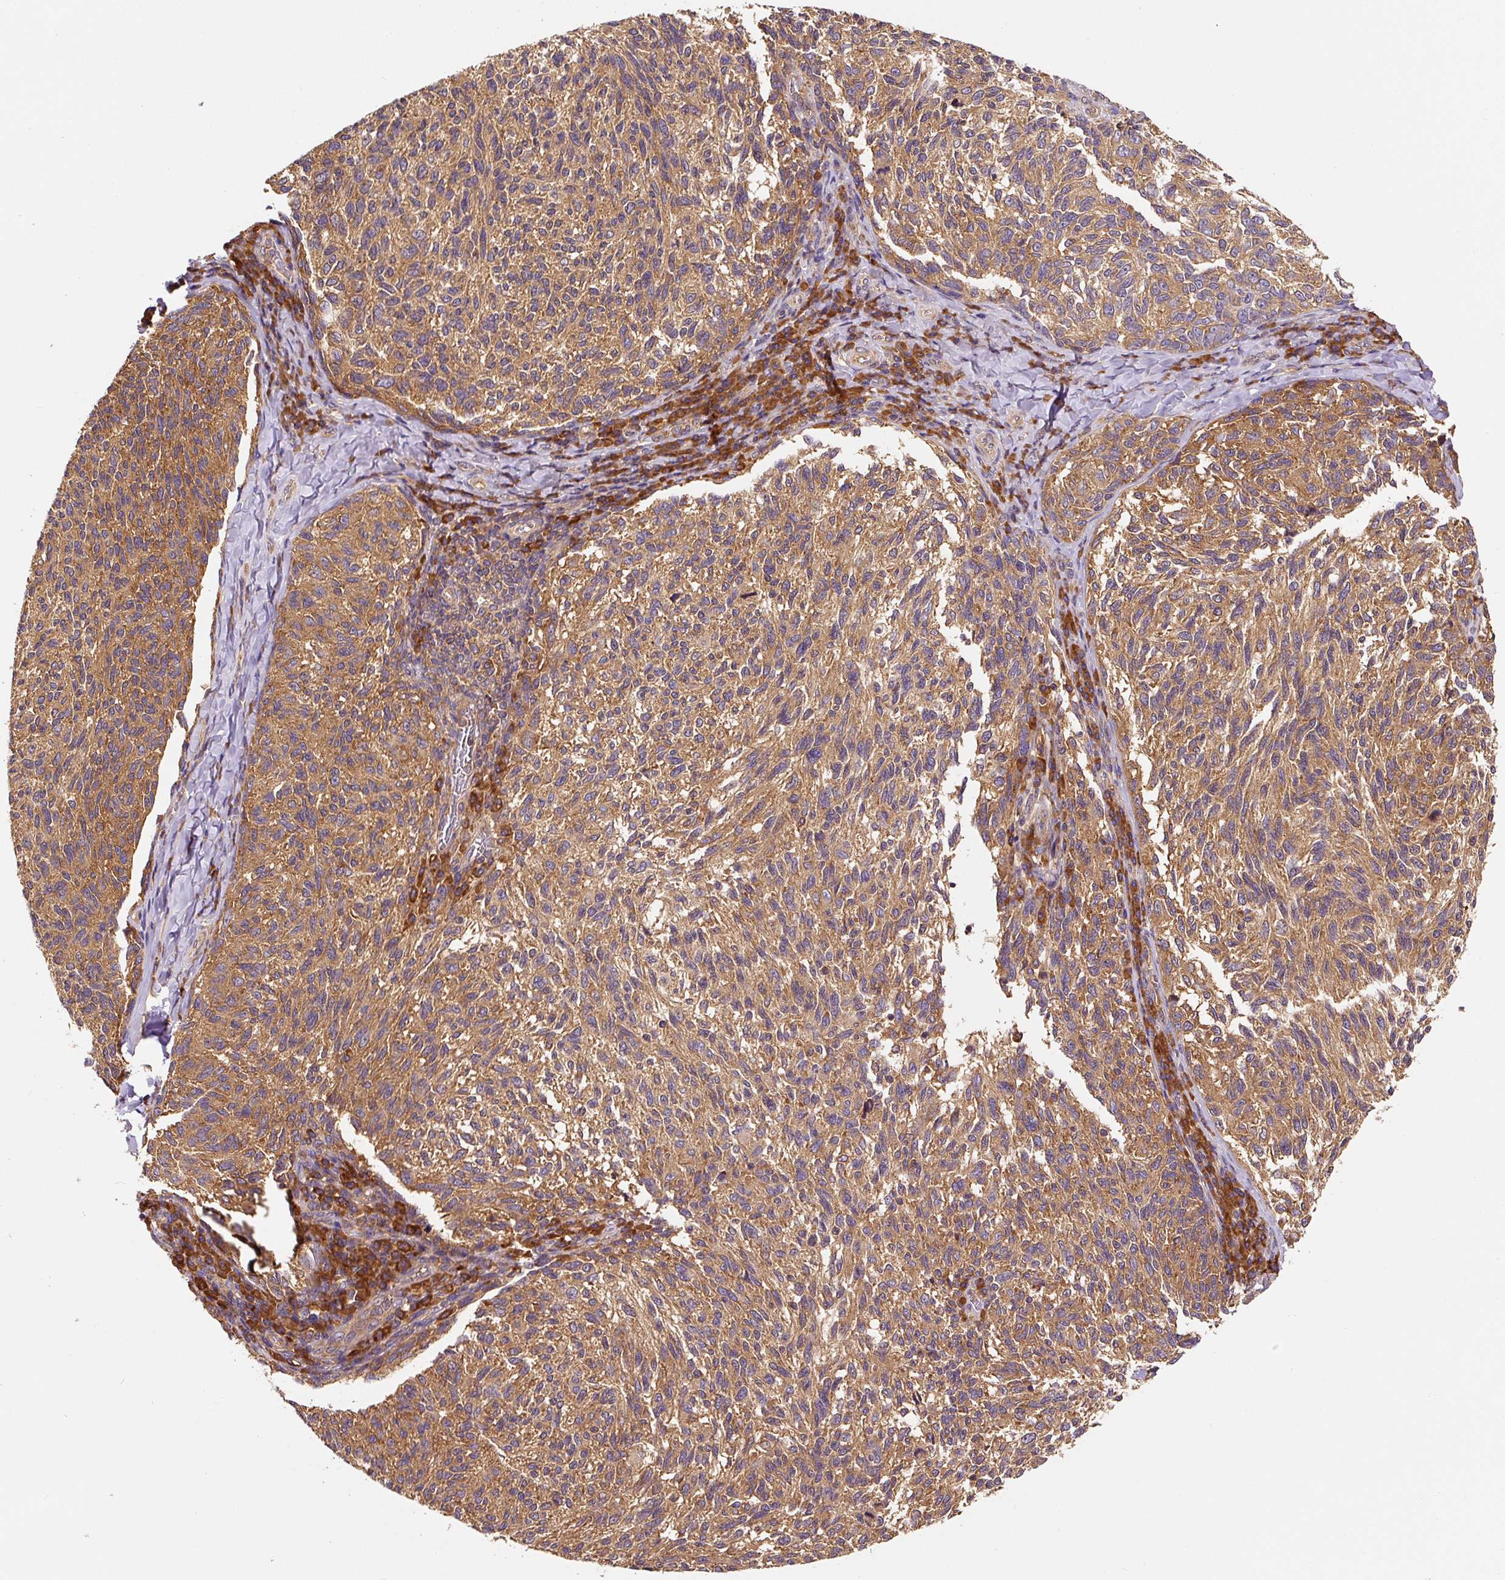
{"staining": {"intensity": "moderate", "quantity": ">75%", "location": "cytoplasmic/membranous"}, "tissue": "melanoma", "cell_type": "Tumor cells", "image_type": "cancer", "snomed": [{"axis": "morphology", "description": "Malignant melanoma, NOS"}, {"axis": "topography", "description": "Skin"}], "caption": "Malignant melanoma tissue displays moderate cytoplasmic/membranous expression in approximately >75% of tumor cells", "gene": "EIF2S2", "patient": {"sex": "female", "age": 73}}